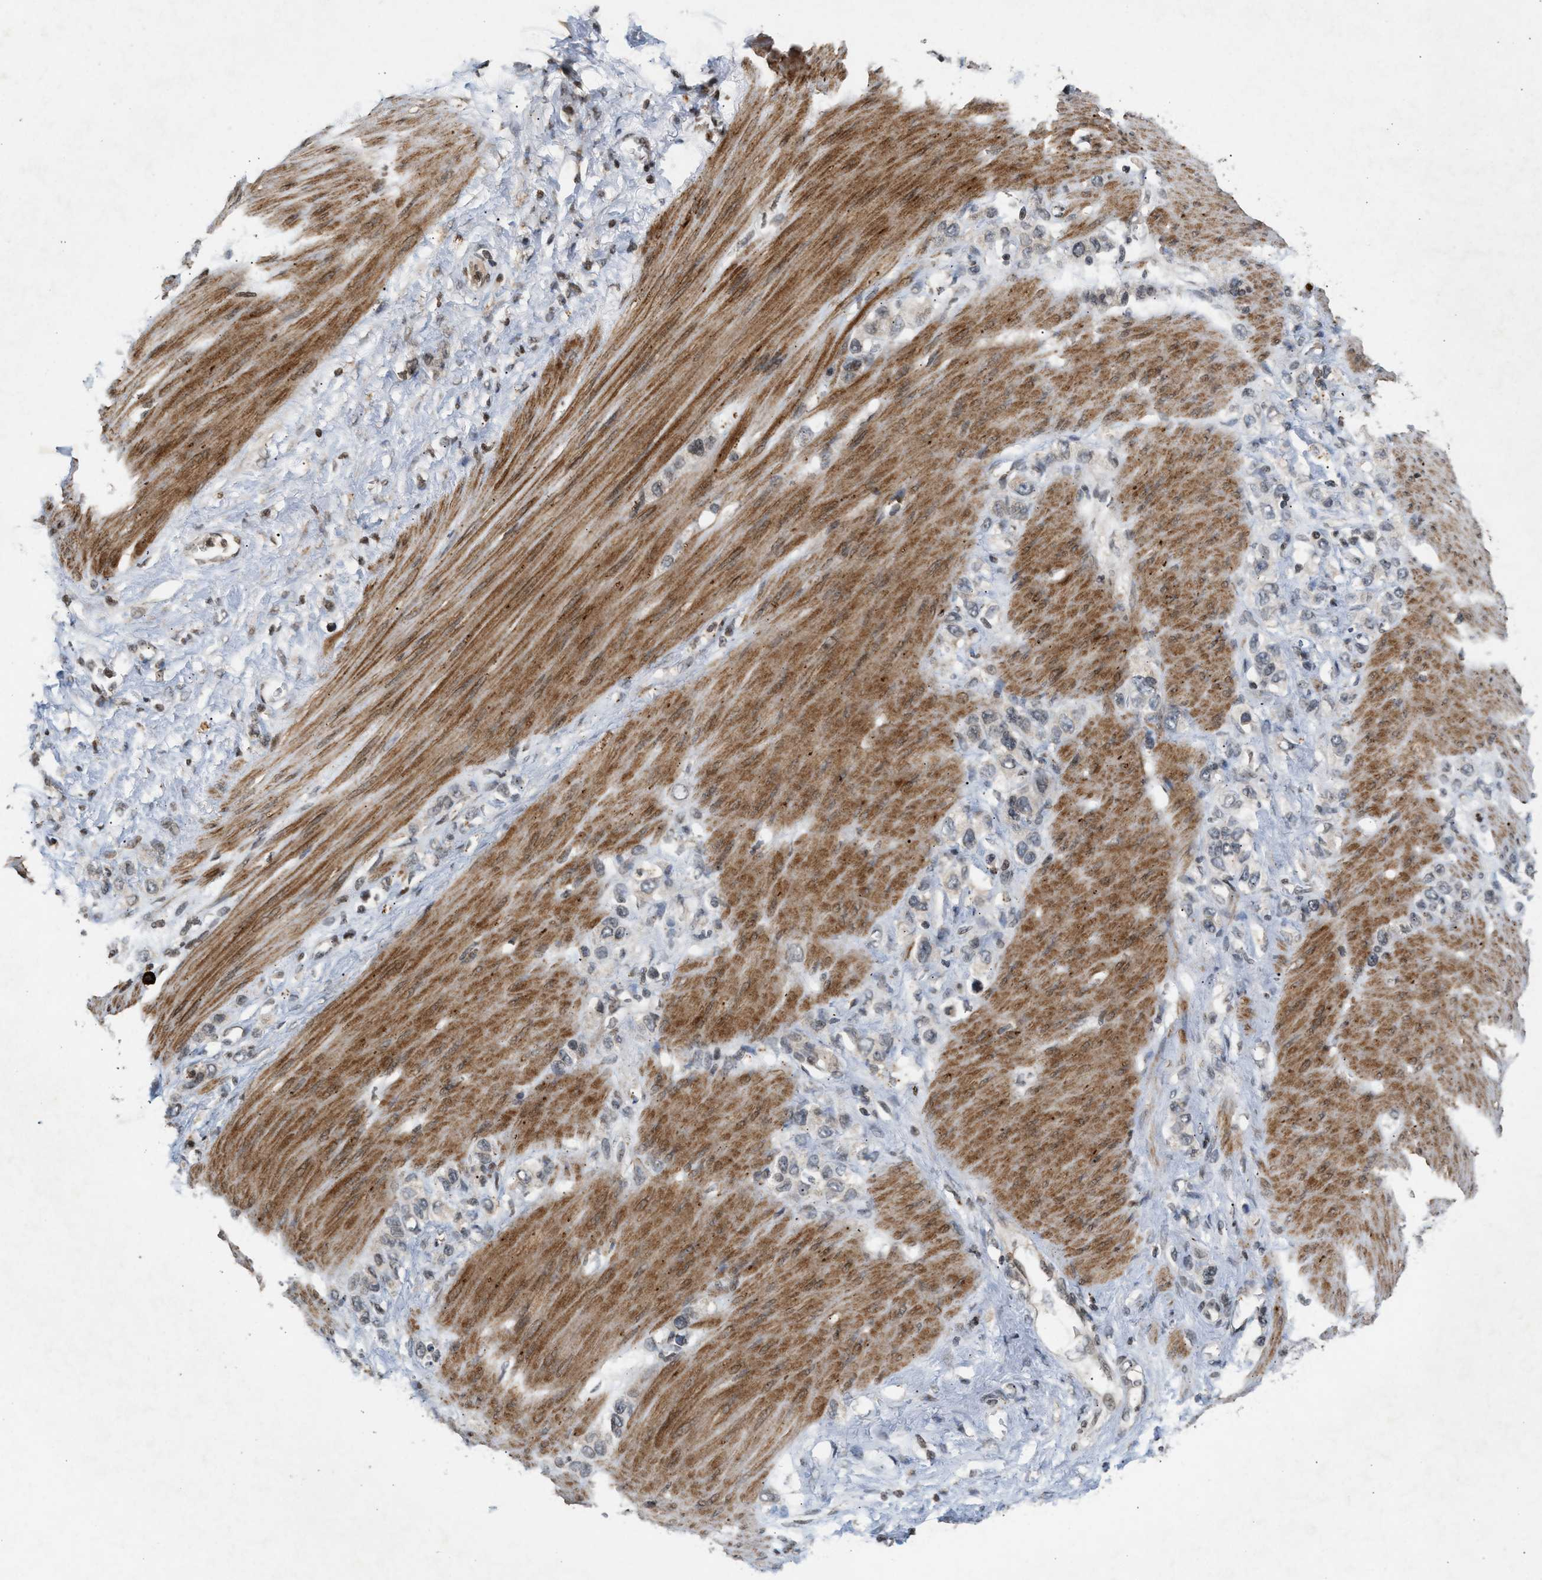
{"staining": {"intensity": "weak", "quantity": "25%-75%", "location": "nuclear"}, "tissue": "stomach cancer", "cell_type": "Tumor cells", "image_type": "cancer", "snomed": [{"axis": "morphology", "description": "Adenocarcinoma, NOS"}, {"axis": "morphology", "description": "Adenocarcinoma, High grade"}, {"axis": "topography", "description": "Stomach, upper"}, {"axis": "topography", "description": "Stomach, lower"}], "caption": "This micrograph displays stomach cancer stained with IHC to label a protein in brown. The nuclear of tumor cells show weak positivity for the protein. Nuclei are counter-stained blue.", "gene": "ZPR1", "patient": {"sex": "female", "age": 65}}